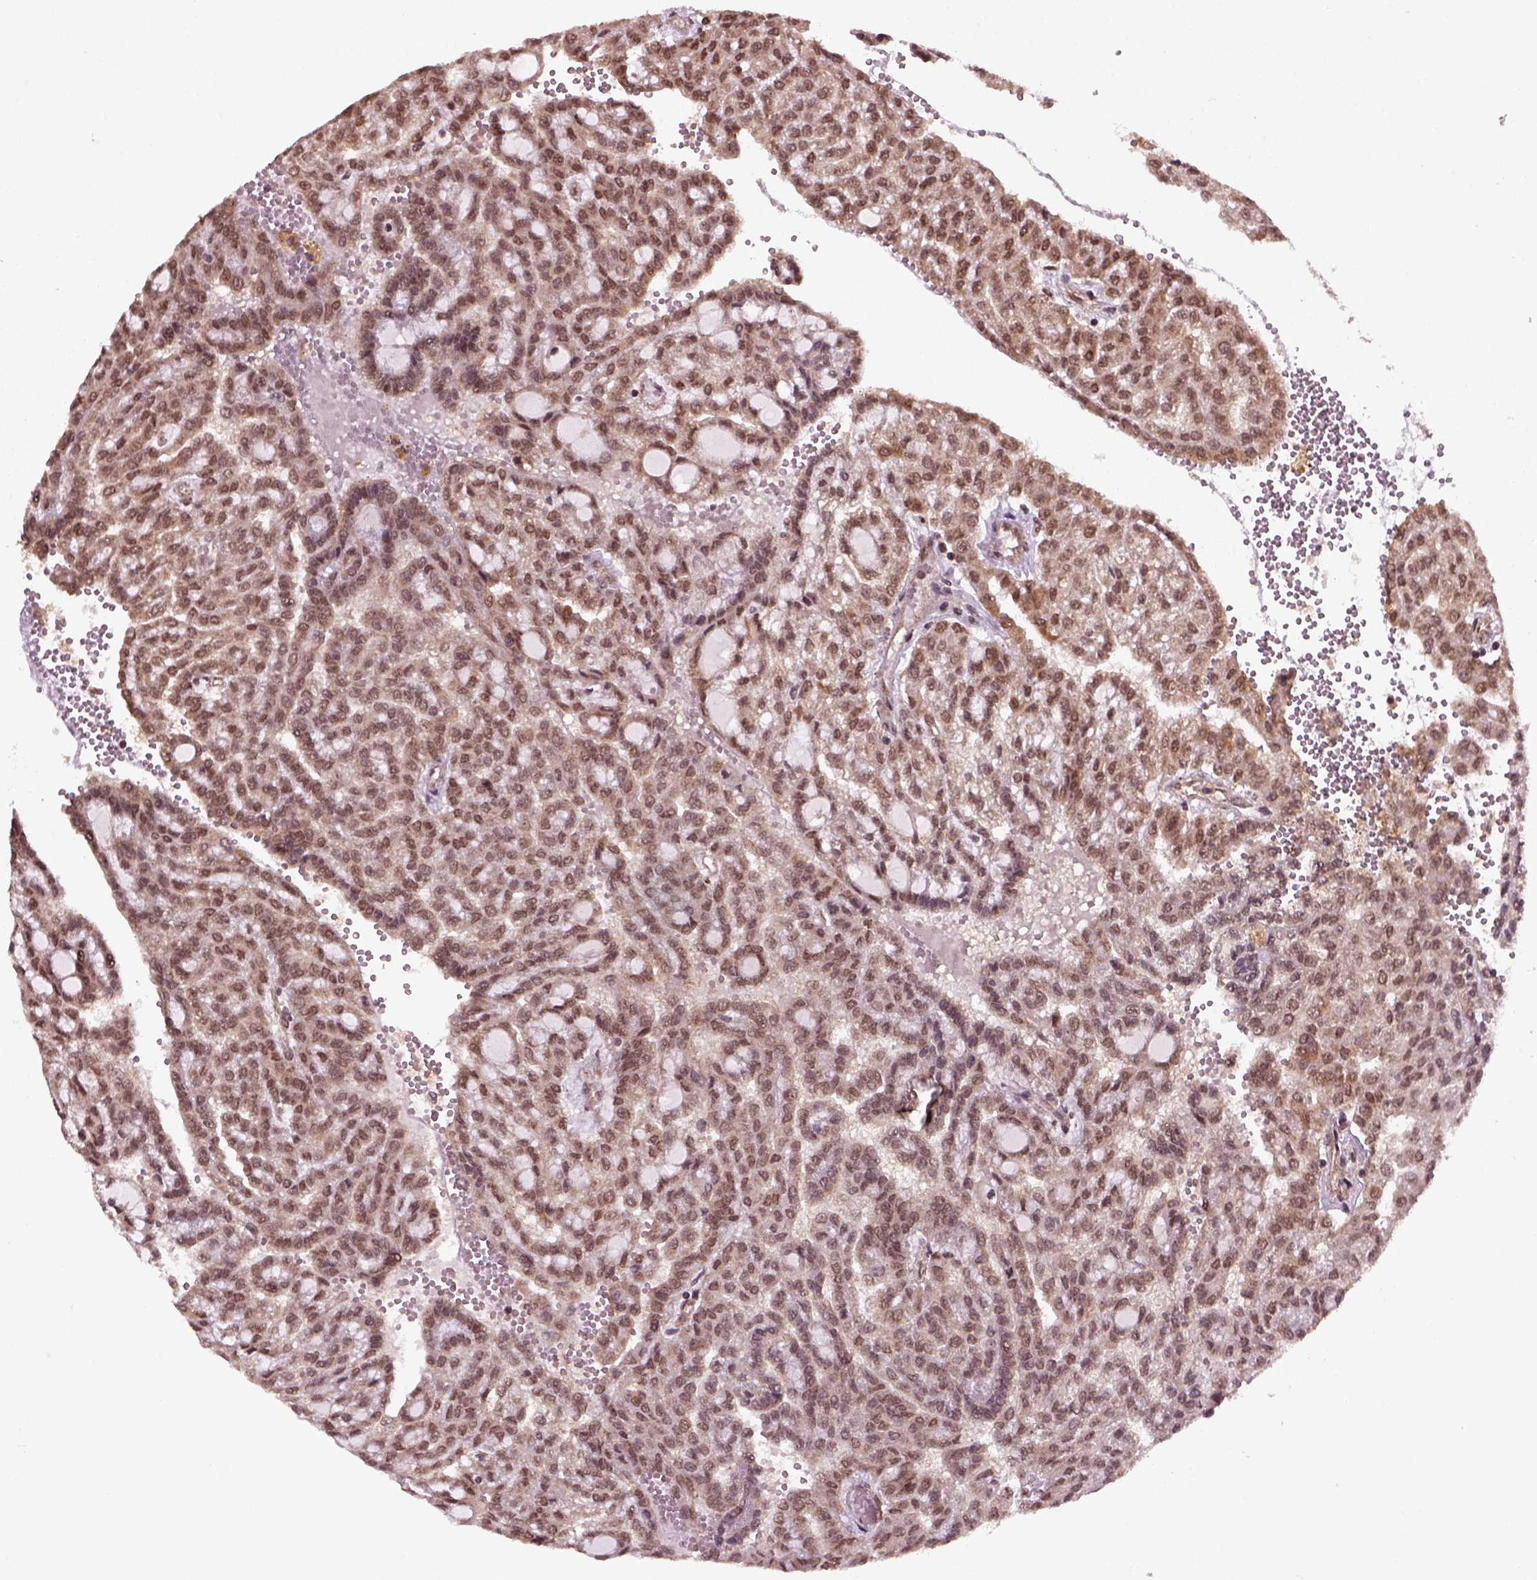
{"staining": {"intensity": "moderate", "quantity": ">75%", "location": "cytoplasmic/membranous,nuclear"}, "tissue": "renal cancer", "cell_type": "Tumor cells", "image_type": "cancer", "snomed": [{"axis": "morphology", "description": "Adenocarcinoma, NOS"}, {"axis": "topography", "description": "Kidney"}], "caption": "The photomicrograph shows a brown stain indicating the presence of a protein in the cytoplasmic/membranous and nuclear of tumor cells in renal cancer.", "gene": "NUDT9", "patient": {"sex": "male", "age": 63}}